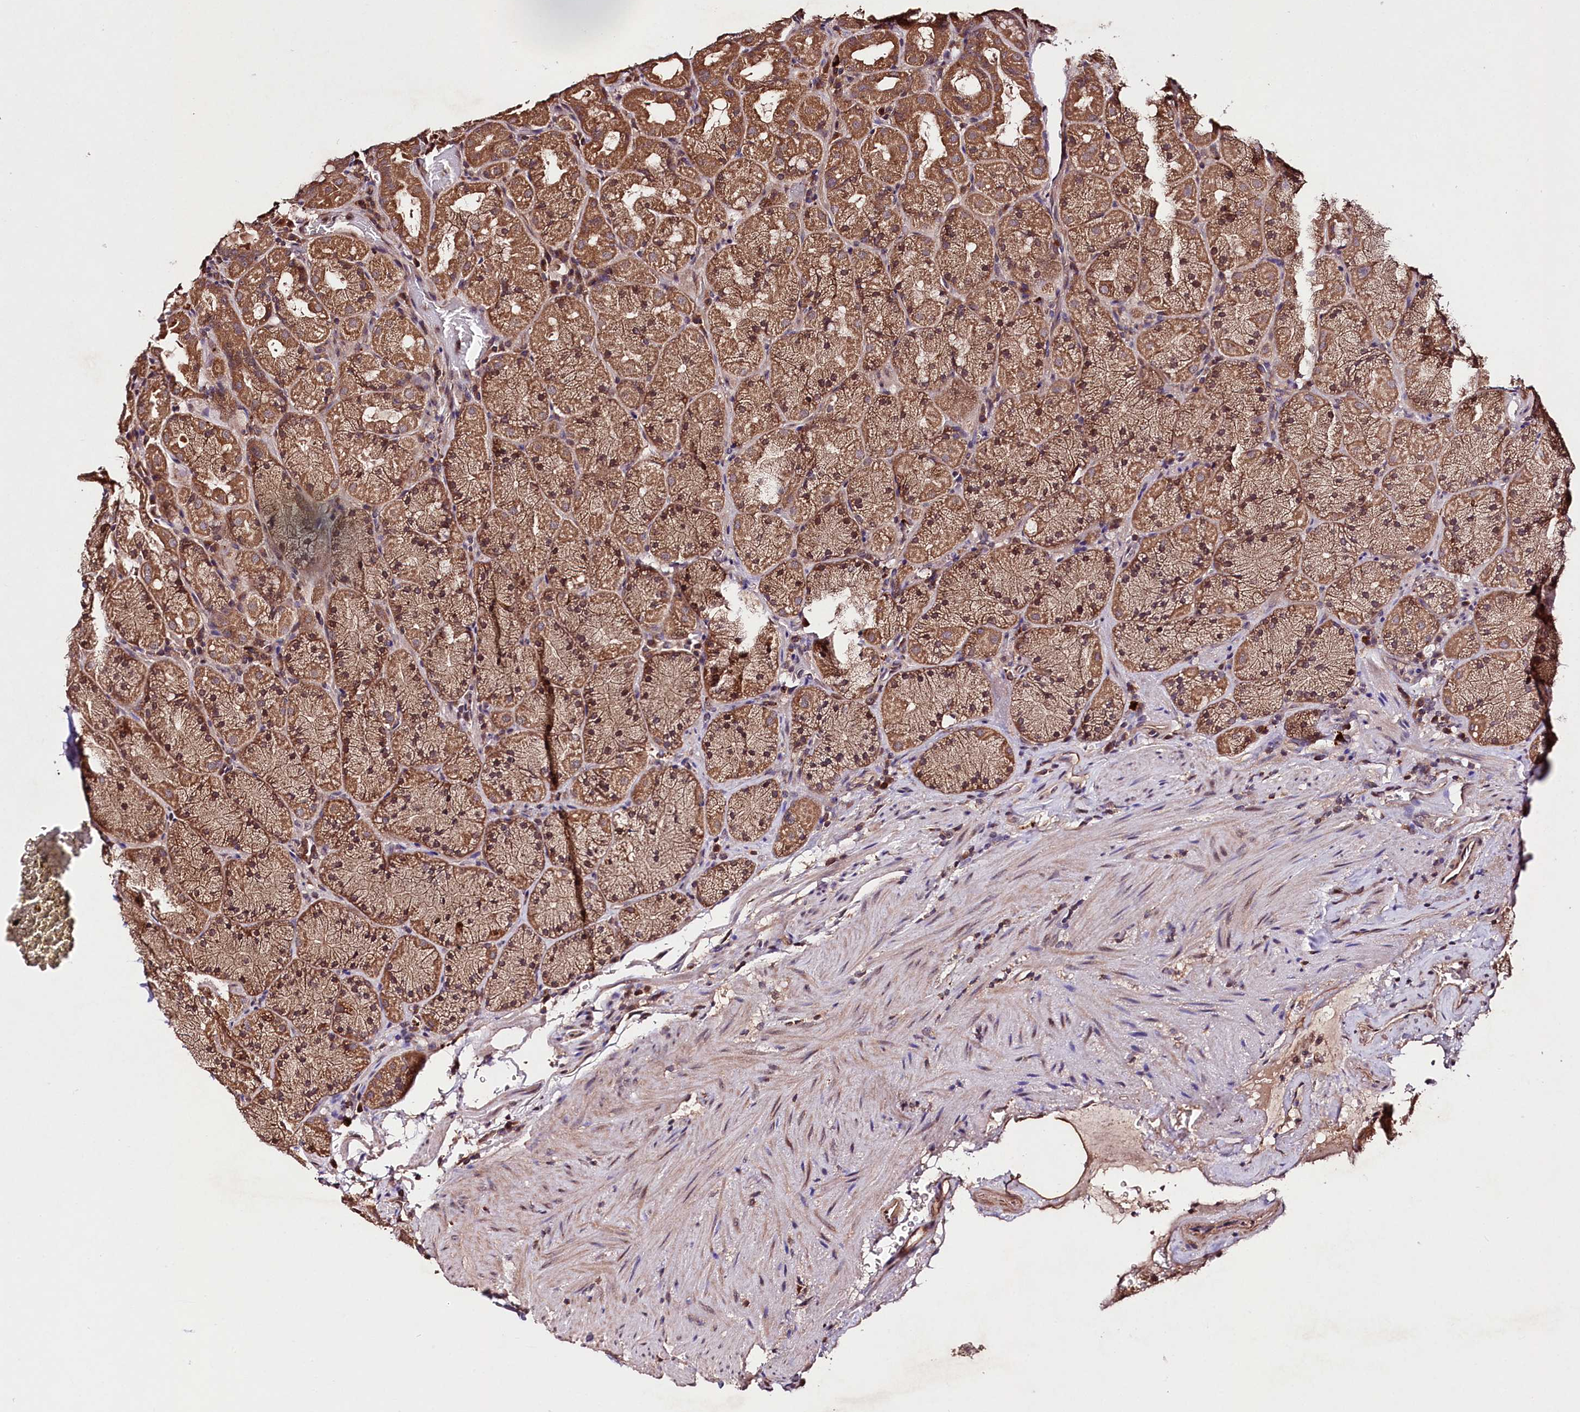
{"staining": {"intensity": "moderate", "quantity": ">75%", "location": "cytoplasmic/membranous"}, "tissue": "stomach", "cell_type": "Glandular cells", "image_type": "normal", "snomed": [{"axis": "morphology", "description": "Normal tissue, NOS"}, {"axis": "topography", "description": "Stomach, upper"}, {"axis": "topography", "description": "Stomach, lower"}], "caption": "A high-resolution image shows immunohistochemistry (IHC) staining of unremarkable stomach, which demonstrates moderate cytoplasmic/membranous staining in approximately >75% of glandular cells. (DAB = brown stain, brightfield microscopy at high magnification).", "gene": "TNPO3", "patient": {"sex": "male", "age": 80}}